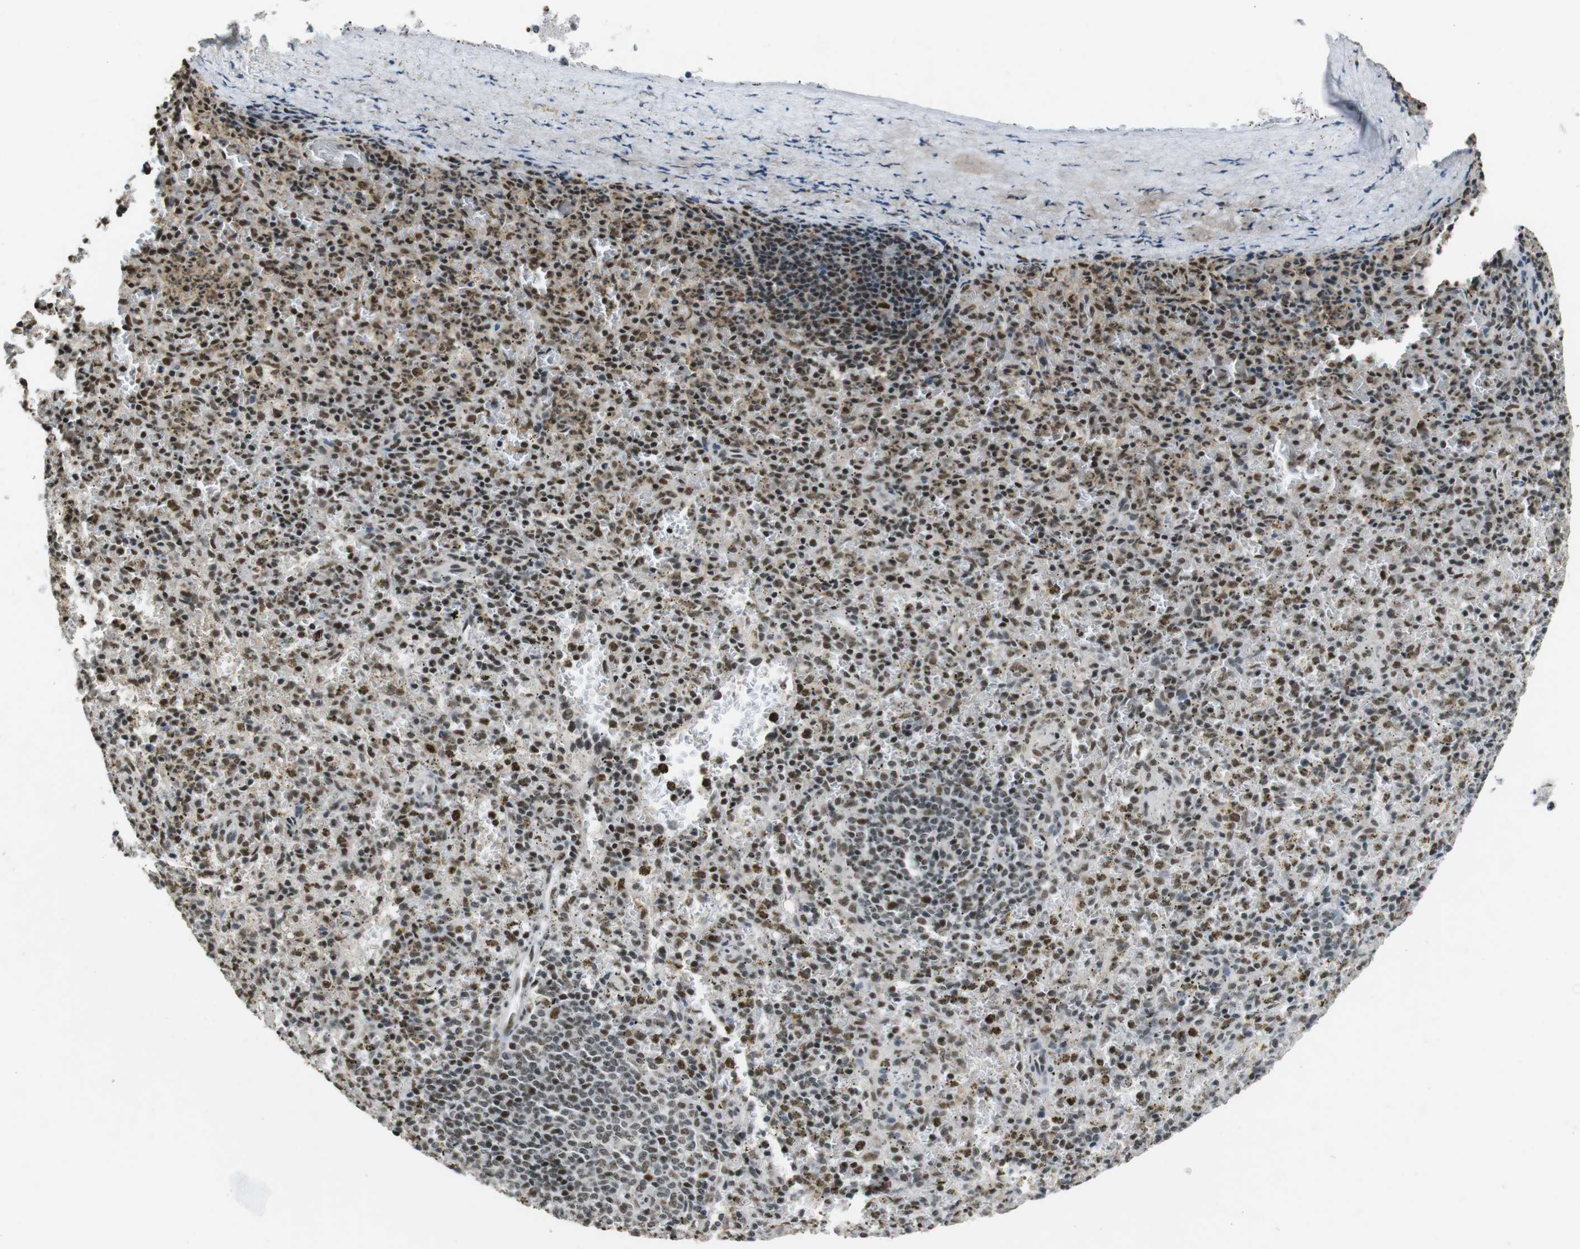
{"staining": {"intensity": "moderate", "quantity": ">75%", "location": "nuclear"}, "tissue": "spleen", "cell_type": "Cells in red pulp", "image_type": "normal", "snomed": [{"axis": "morphology", "description": "Normal tissue, NOS"}, {"axis": "topography", "description": "Spleen"}], "caption": "About >75% of cells in red pulp in unremarkable spleen exhibit moderate nuclear protein staining as visualized by brown immunohistochemical staining.", "gene": "CSNK2B", "patient": {"sex": "male", "age": 72}}